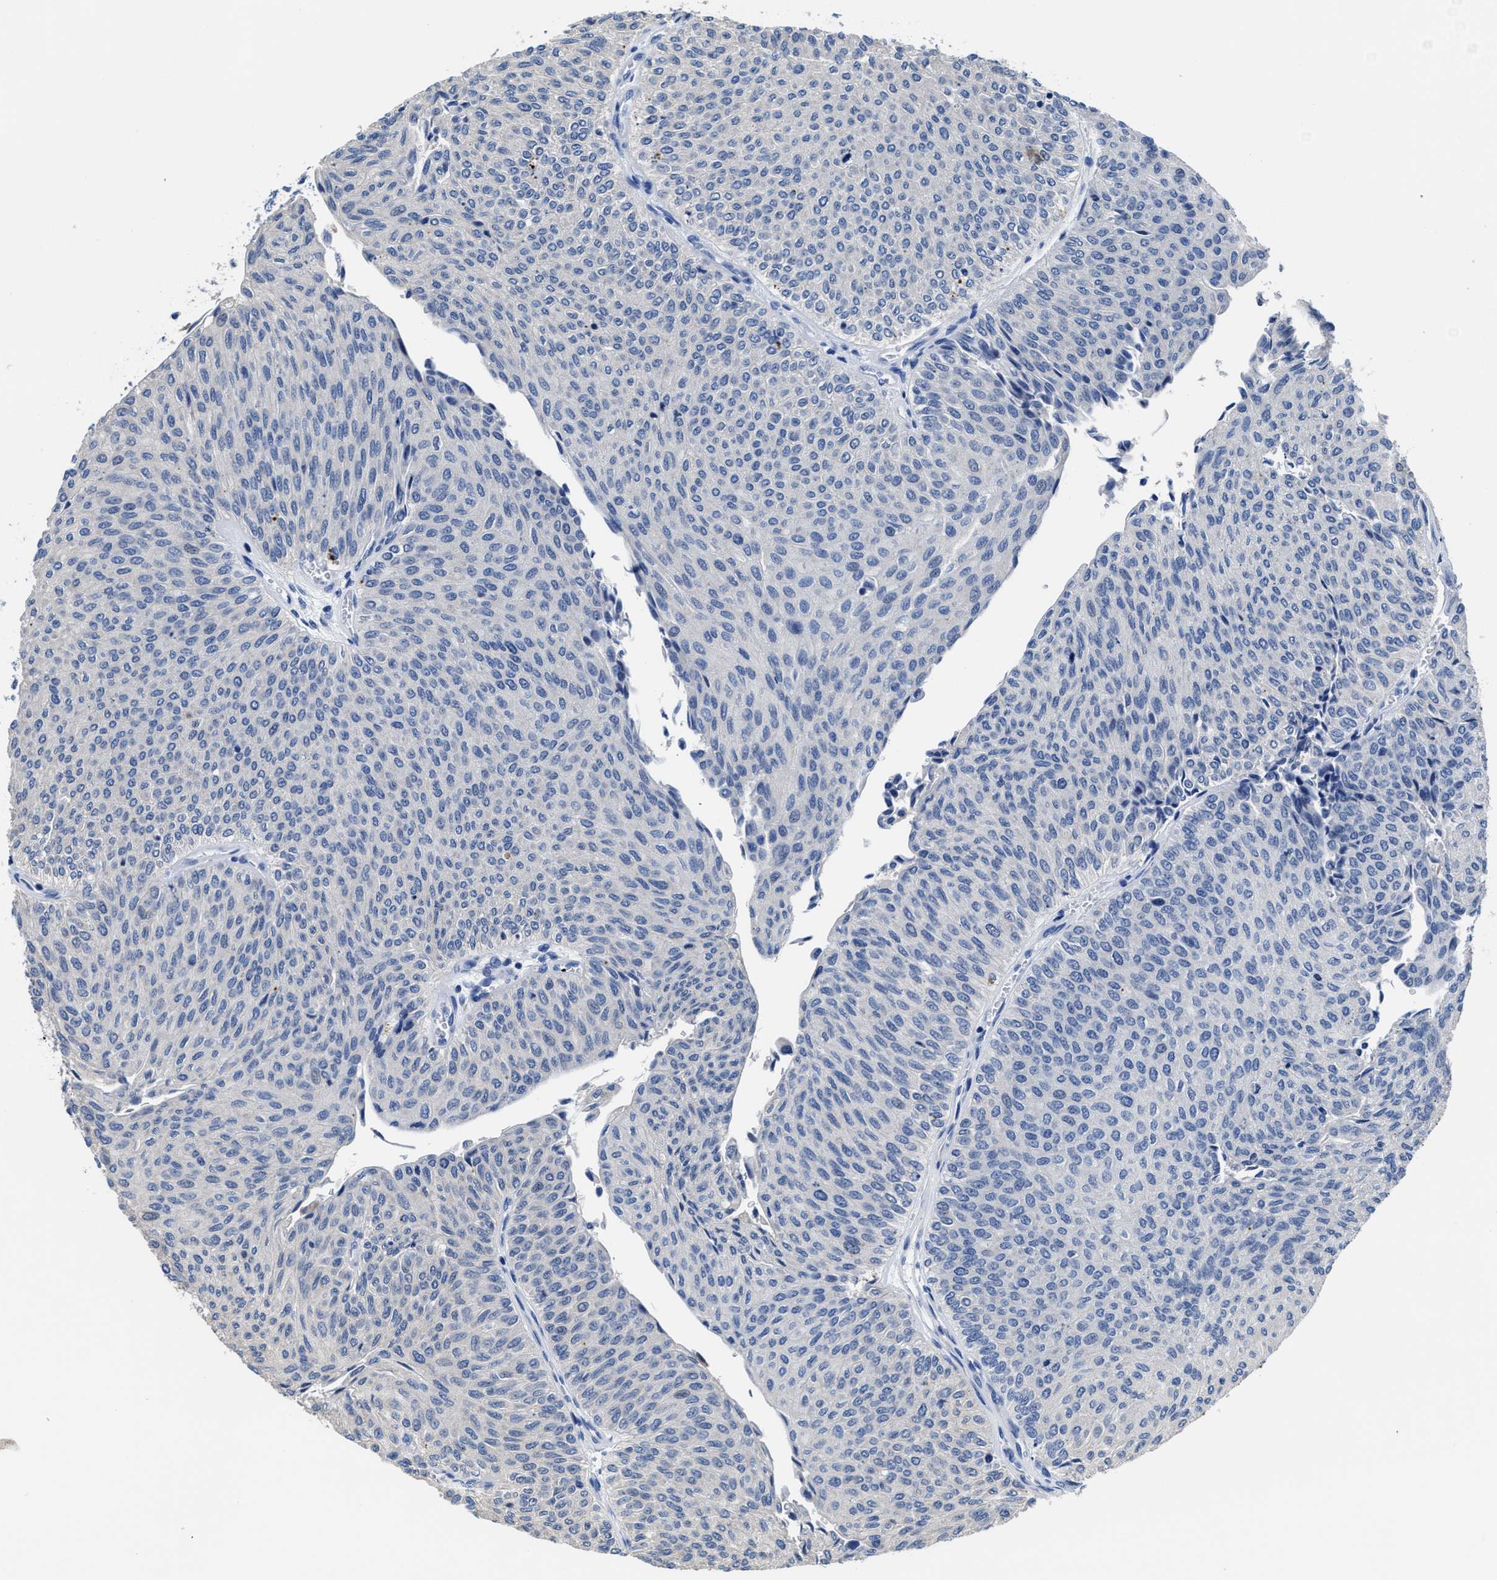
{"staining": {"intensity": "negative", "quantity": "none", "location": "none"}, "tissue": "urothelial cancer", "cell_type": "Tumor cells", "image_type": "cancer", "snomed": [{"axis": "morphology", "description": "Urothelial carcinoma, Low grade"}, {"axis": "topography", "description": "Urinary bladder"}], "caption": "Immunohistochemical staining of urothelial cancer shows no significant positivity in tumor cells.", "gene": "HOOK1", "patient": {"sex": "male", "age": 78}}